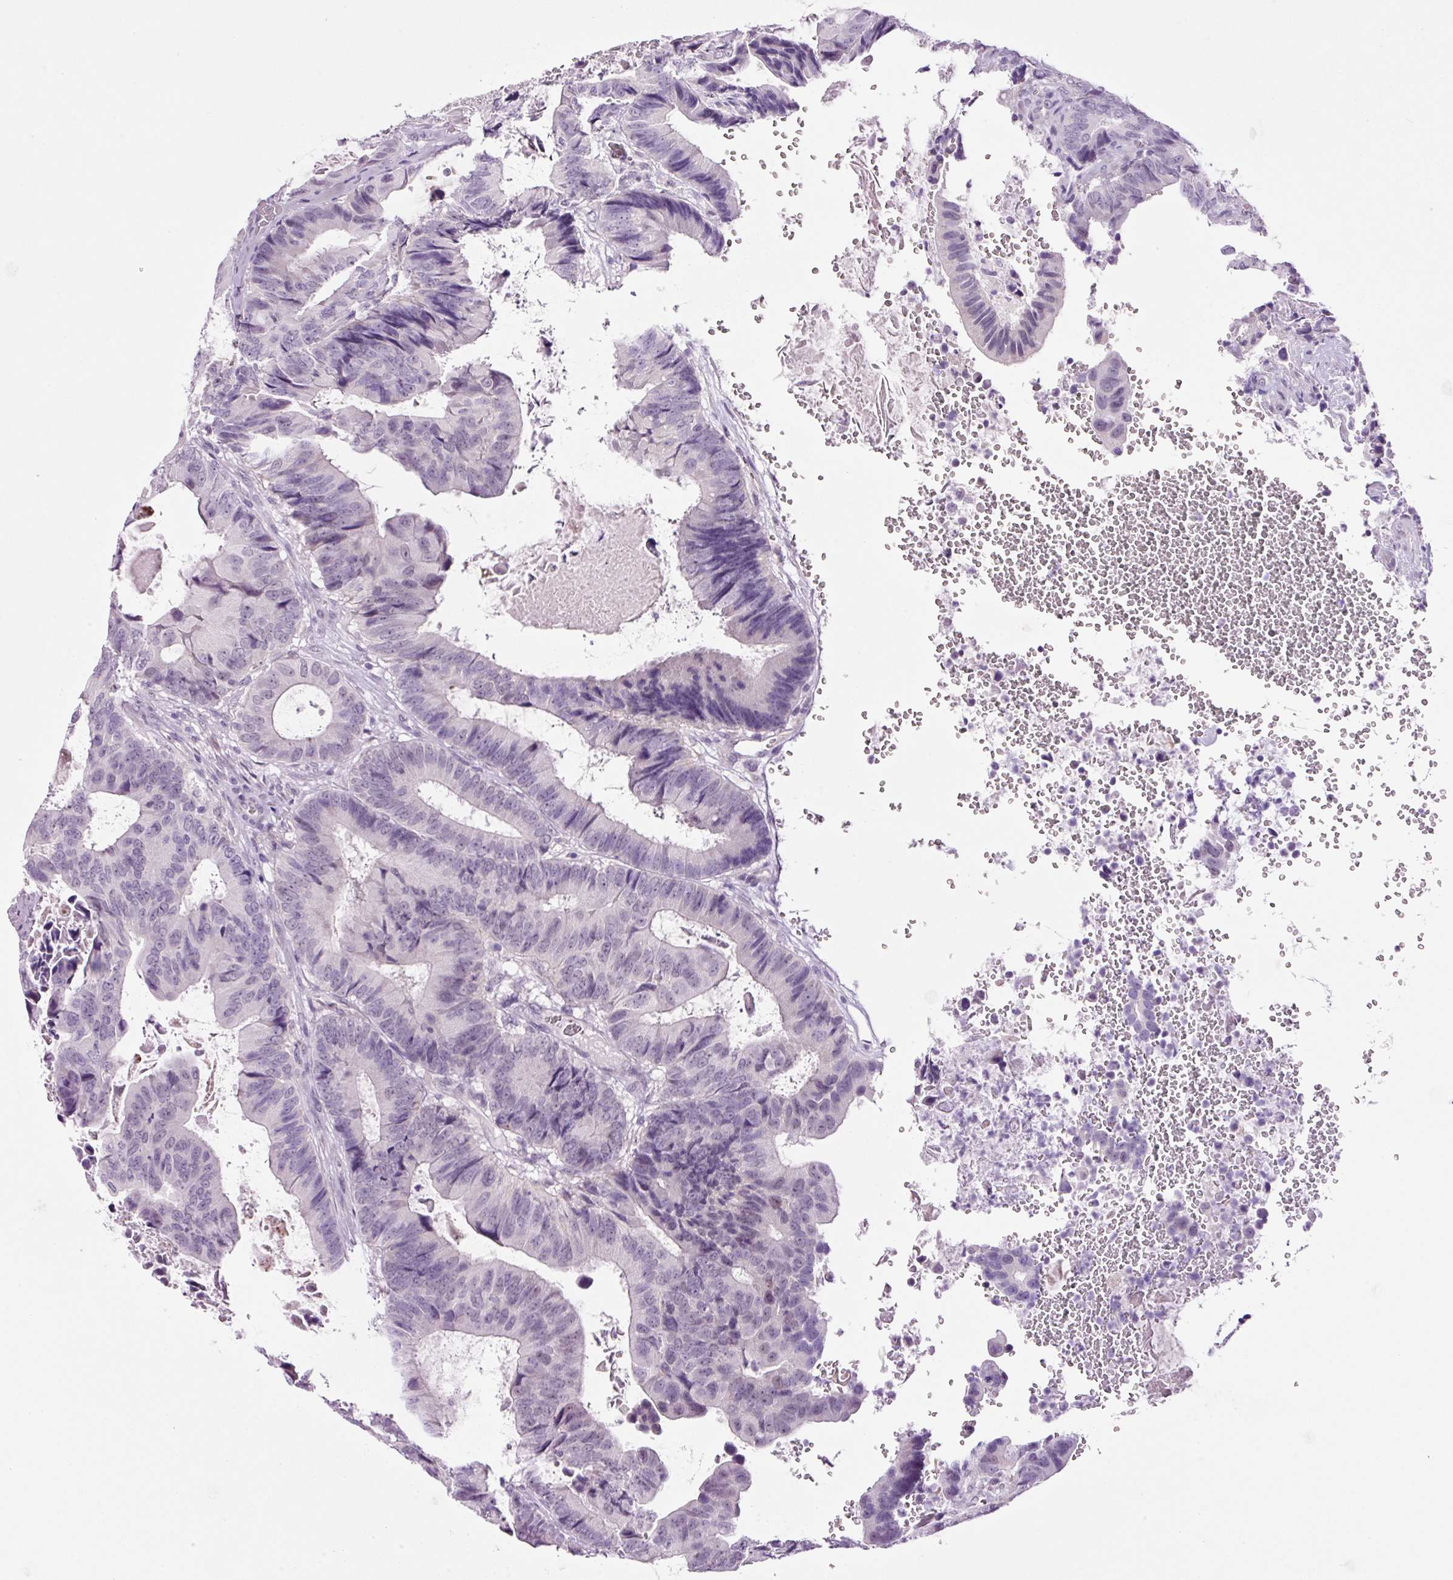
{"staining": {"intensity": "negative", "quantity": "none", "location": "none"}, "tissue": "colorectal cancer", "cell_type": "Tumor cells", "image_type": "cancer", "snomed": [{"axis": "morphology", "description": "Adenocarcinoma, NOS"}, {"axis": "topography", "description": "Colon"}], "caption": "This photomicrograph is of colorectal adenocarcinoma stained with IHC to label a protein in brown with the nuclei are counter-stained blue. There is no positivity in tumor cells.", "gene": "RTF2", "patient": {"sex": "male", "age": 85}}